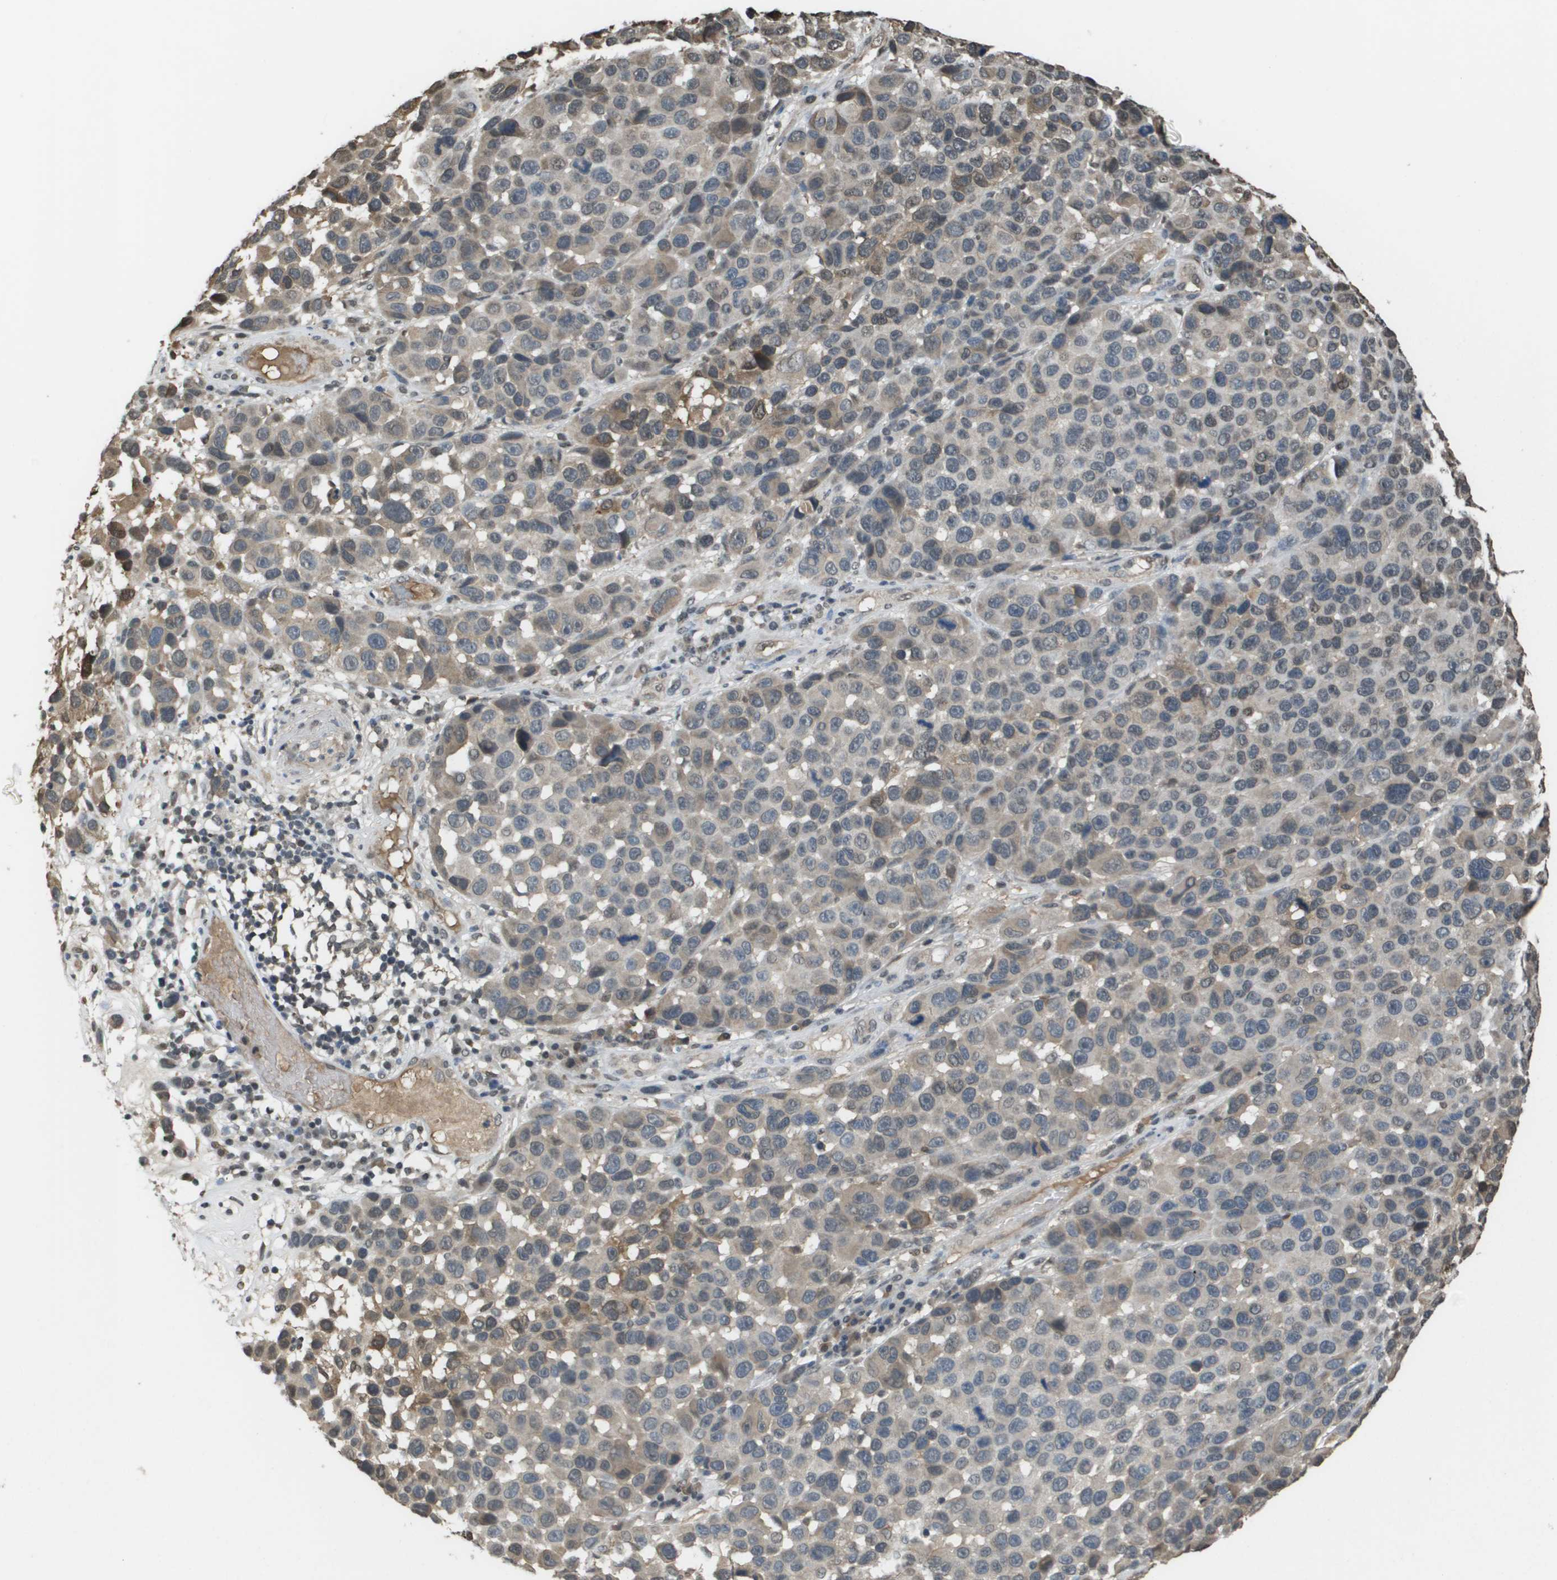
{"staining": {"intensity": "weak", "quantity": "<25%", "location": "cytoplasmic/membranous"}, "tissue": "melanoma", "cell_type": "Tumor cells", "image_type": "cancer", "snomed": [{"axis": "morphology", "description": "Malignant melanoma, NOS"}, {"axis": "topography", "description": "Skin"}], "caption": "IHC micrograph of human melanoma stained for a protein (brown), which demonstrates no expression in tumor cells. Nuclei are stained in blue.", "gene": "NDRG2", "patient": {"sex": "male", "age": 53}}